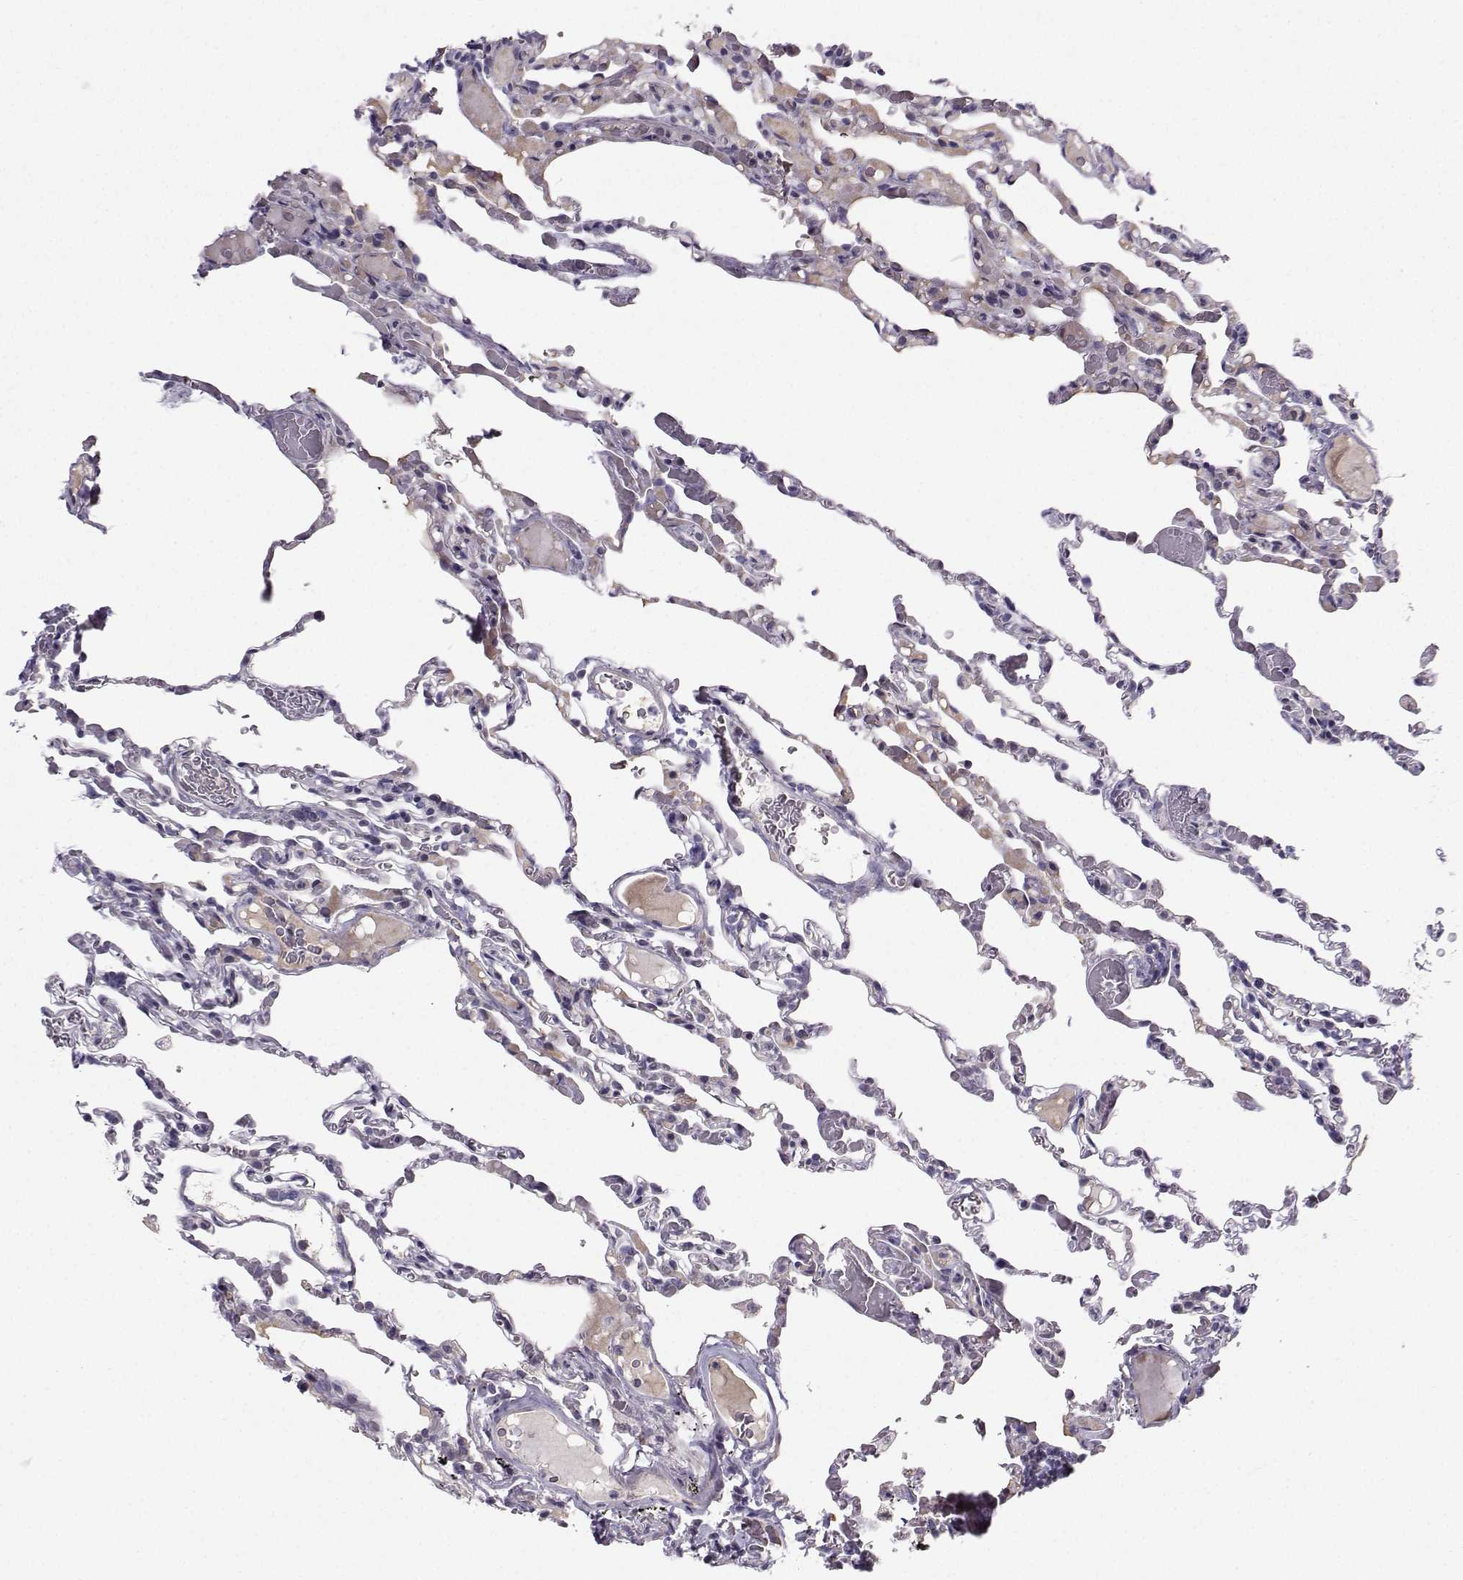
{"staining": {"intensity": "negative", "quantity": "none", "location": "none"}, "tissue": "lung", "cell_type": "Alveolar cells", "image_type": "normal", "snomed": [{"axis": "morphology", "description": "Normal tissue, NOS"}, {"axis": "topography", "description": "Lung"}], "caption": "This is an immunohistochemistry image of unremarkable human lung. There is no positivity in alveolar cells.", "gene": "TSPYL5", "patient": {"sex": "female", "age": 43}}